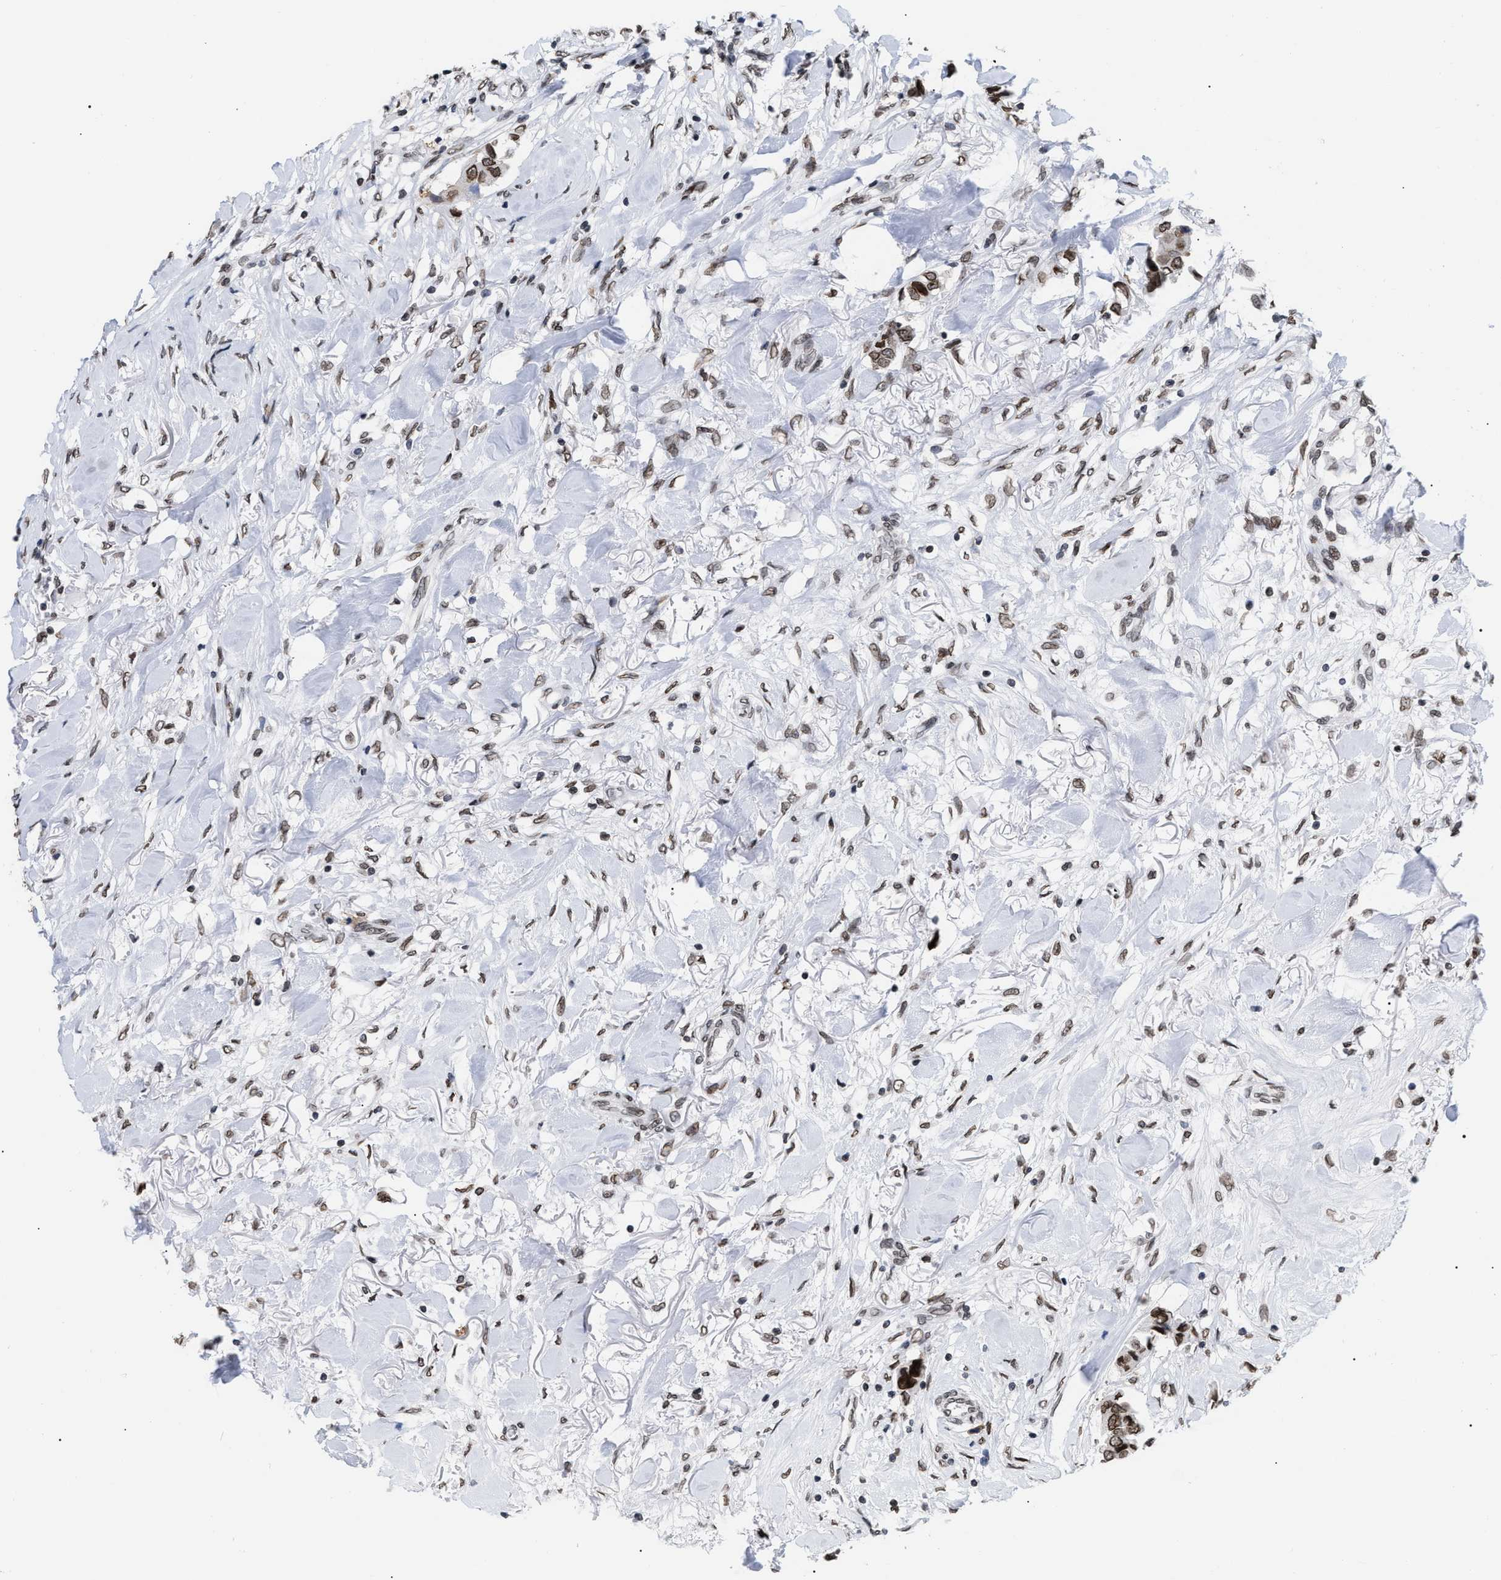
{"staining": {"intensity": "strong", "quantity": ">75%", "location": "cytoplasmic/membranous,nuclear"}, "tissue": "breast cancer", "cell_type": "Tumor cells", "image_type": "cancer", "snomed": [{"axis": "morphology", "description": "Duct carcinoma"}, {"axis": "topography", "description": "Breast"}], "caption": "Human breast cancer stained with a brown dye exhibits strong cytoplasmic/membranous and nuclear positive expression in about >75% of tumor cells.", "gene": "TPR", "patient": {"sex": "female", "age": 80}}